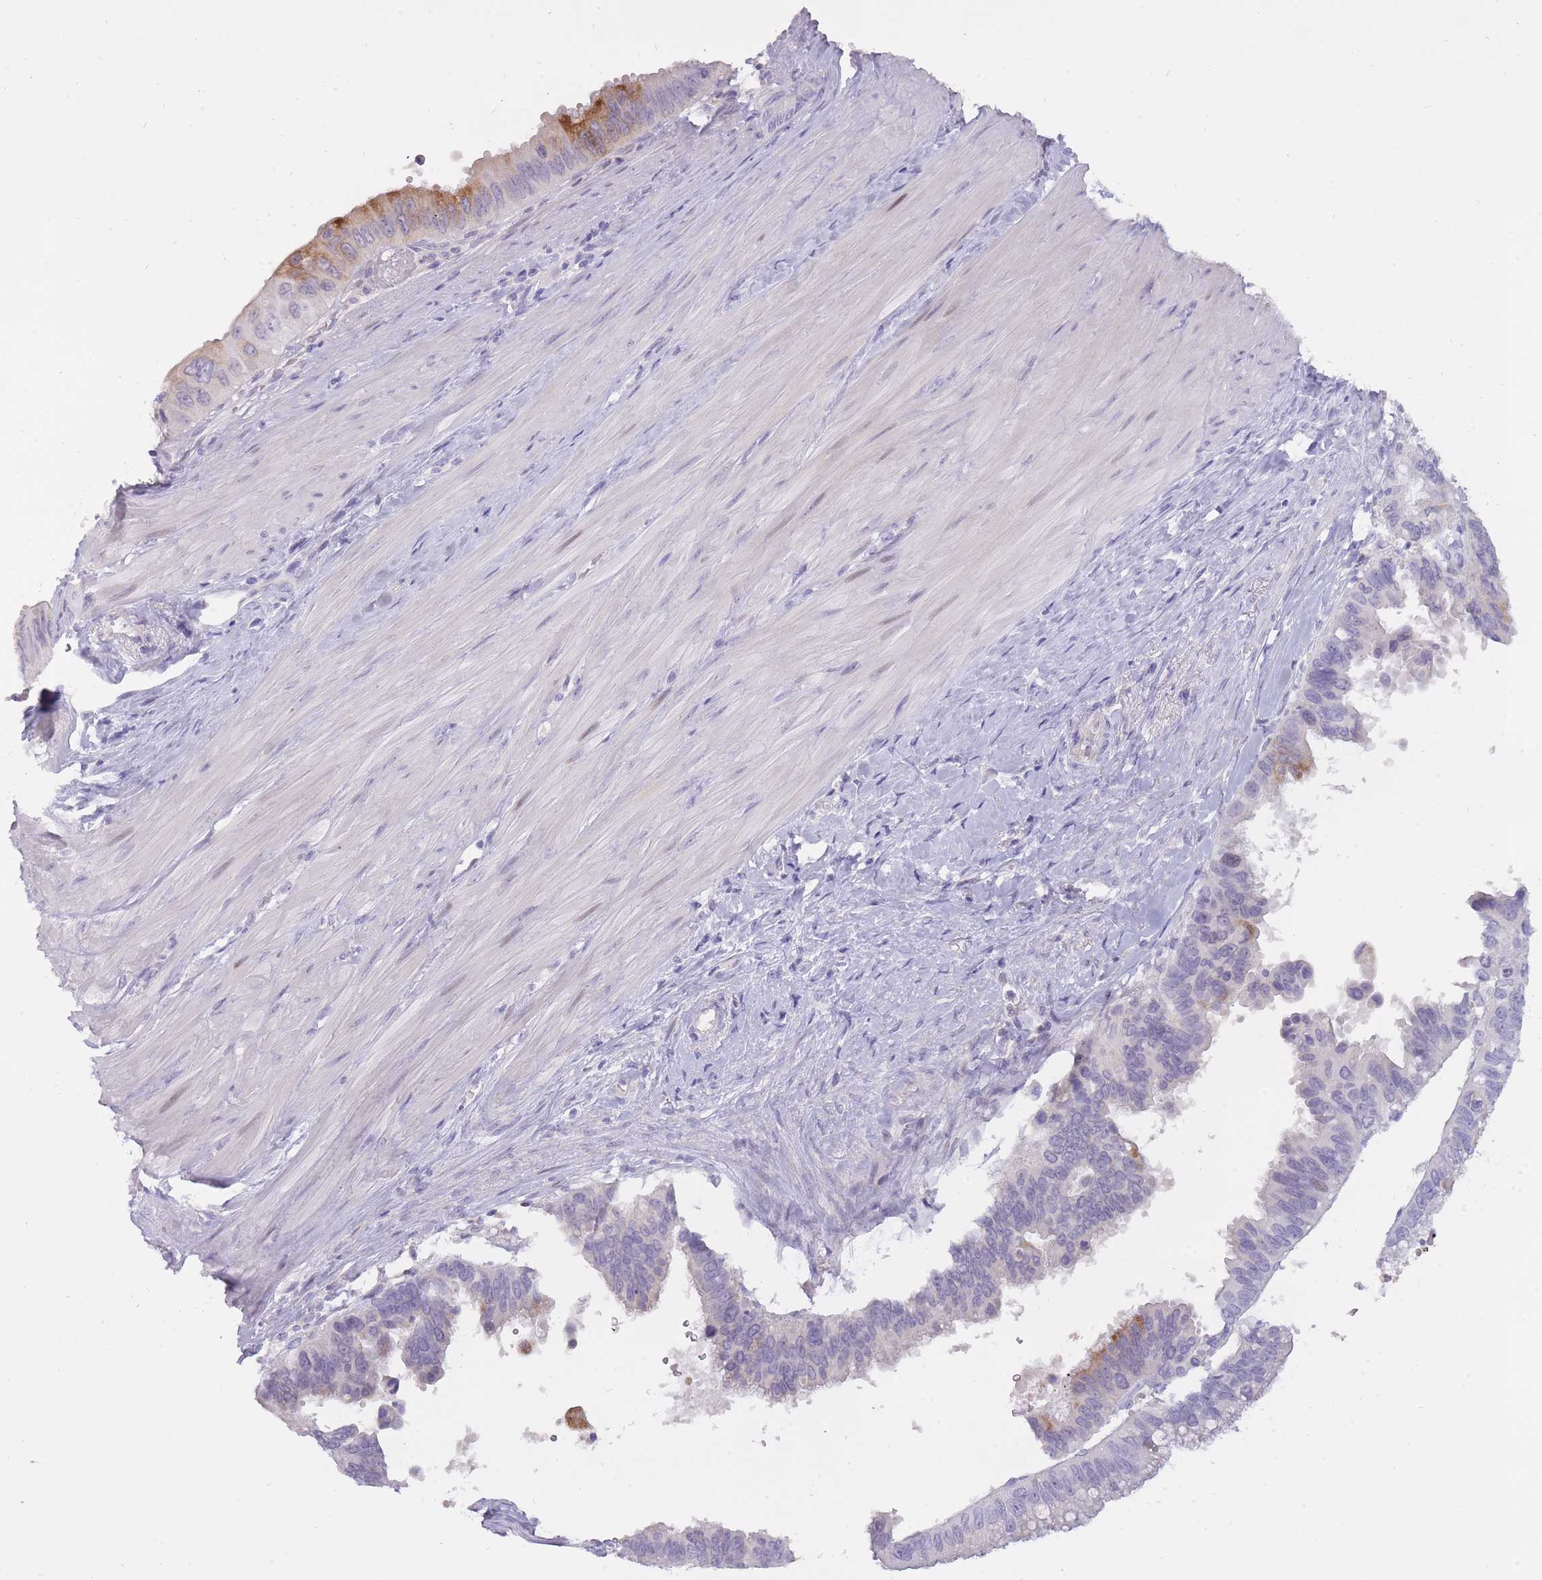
{"staining": {"intensity": "moderate", "quantity": "<25%", "location": "cytoplasmic/membranous"}, "tissue": "pancreatic cancer", "cell_type": "Tumor cells", "image_type": "cancer", "snomed": [{"axis": "morphology", "description": "Inflammation, NOS"}, {"axis": "morphology", "description": "Adenocarcinoma, NOS"}, {"axis": "topography", "description": "Pancreas"}], "caption": "Pancreatic cancer (adenocarcinoma) stained for a protein (brown) demonstrates moderate cytoplasmic/membranous positive staining in approximately <25% of tumor cells.", "gene": "BDKRB2", "patient": {"sex": "female", "age": 56}}